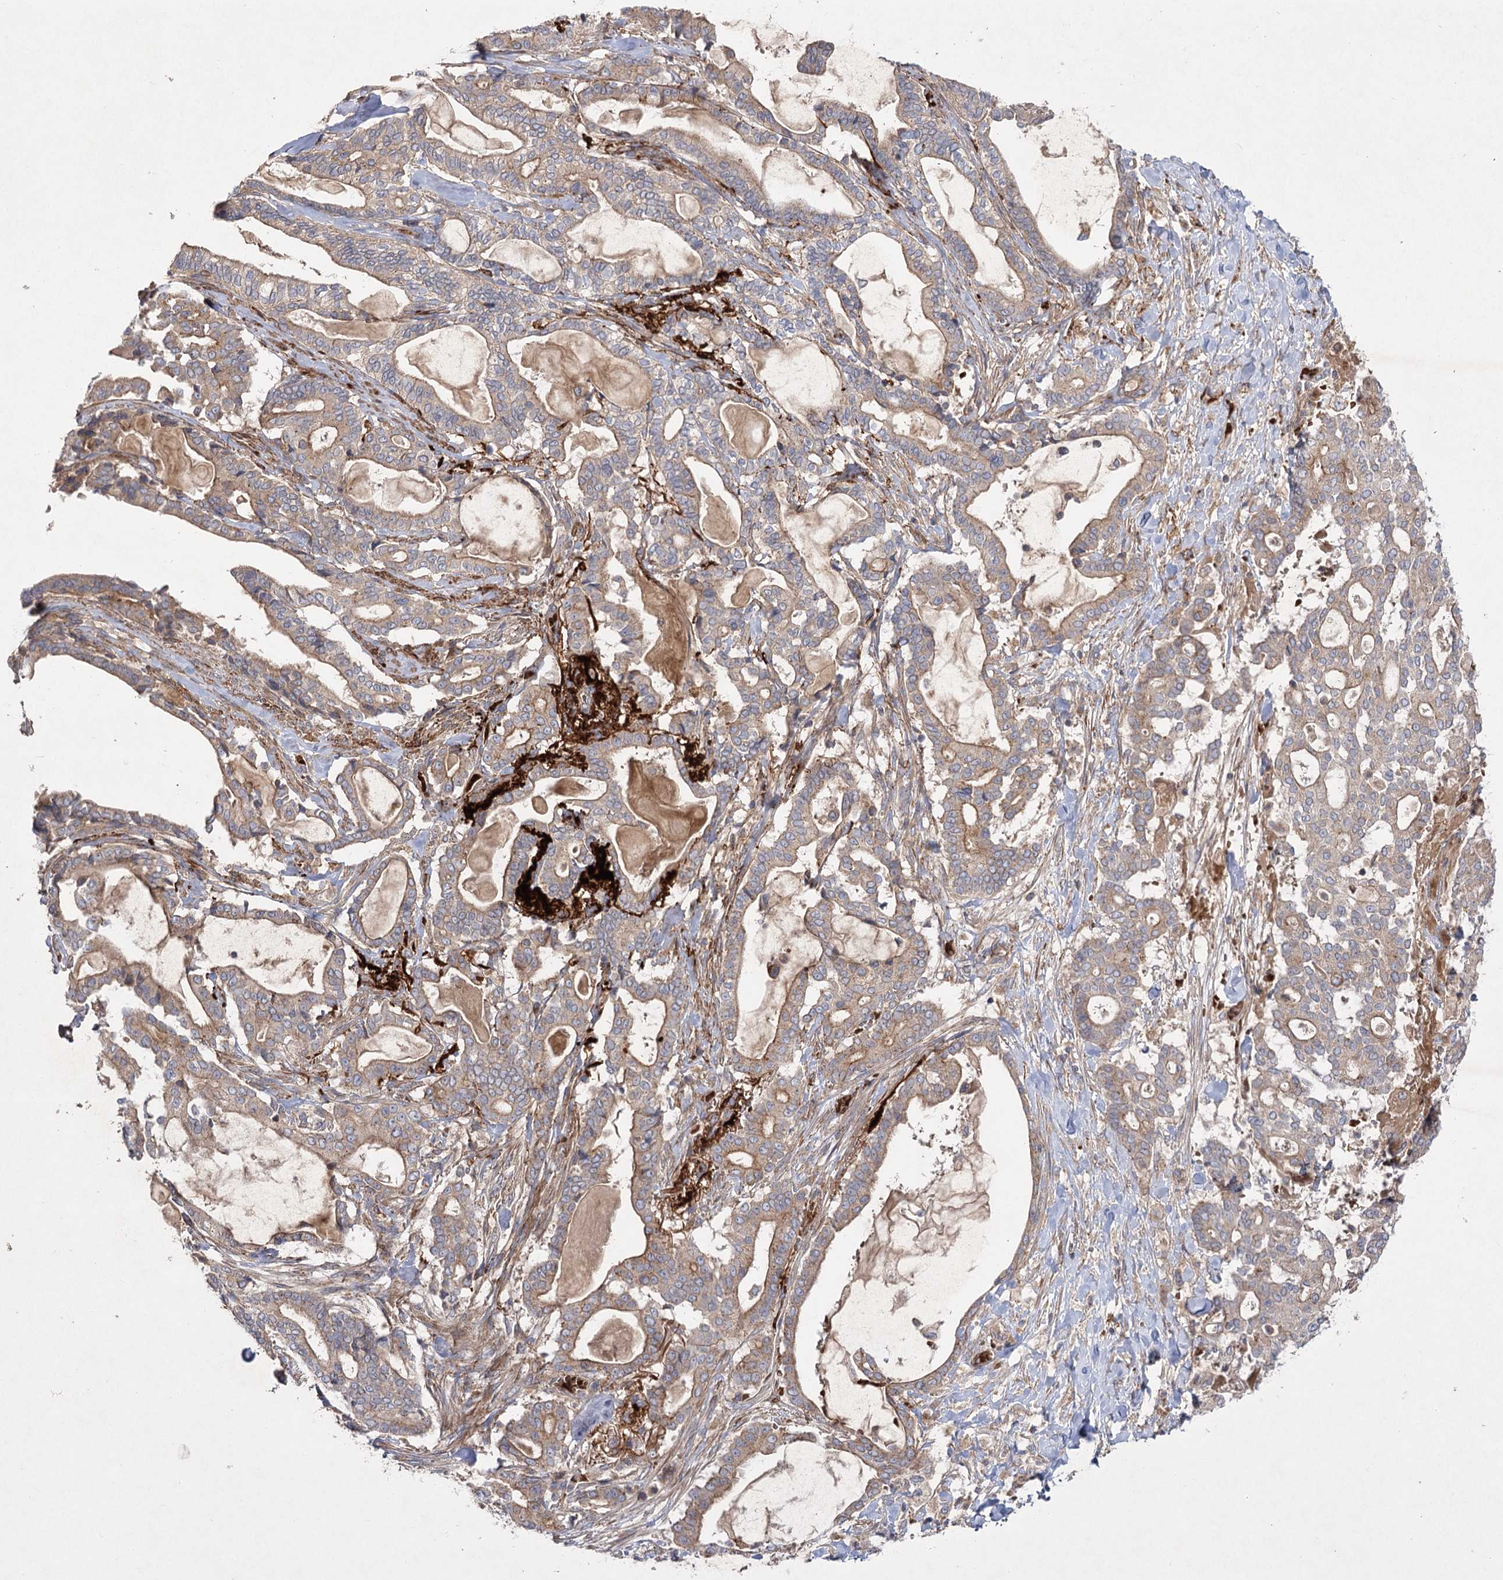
{"staining": {"intensity": "moderate", "quantity": ">75%", "location": "cytoplasmic/membranous"}, "tissue": "pancreatic cancer", "cell_type": "Tumor cells", "image_type": "cancer", "snomed": [{"axis": "morphology", "description": "Adenocarcinoma, NOS"}, {"axis": "topography", "description": "Pancreas"}], "caption": "There is medium levels of moderate cytoplasmic/membranous expression in tumor cells of pancreatic cancer (adenocarcinoma), as demonstrated by immunohistochemical staining (brown color).", "gene": "KIAA0825", "patient": {"sex": "male", "age": 63}}